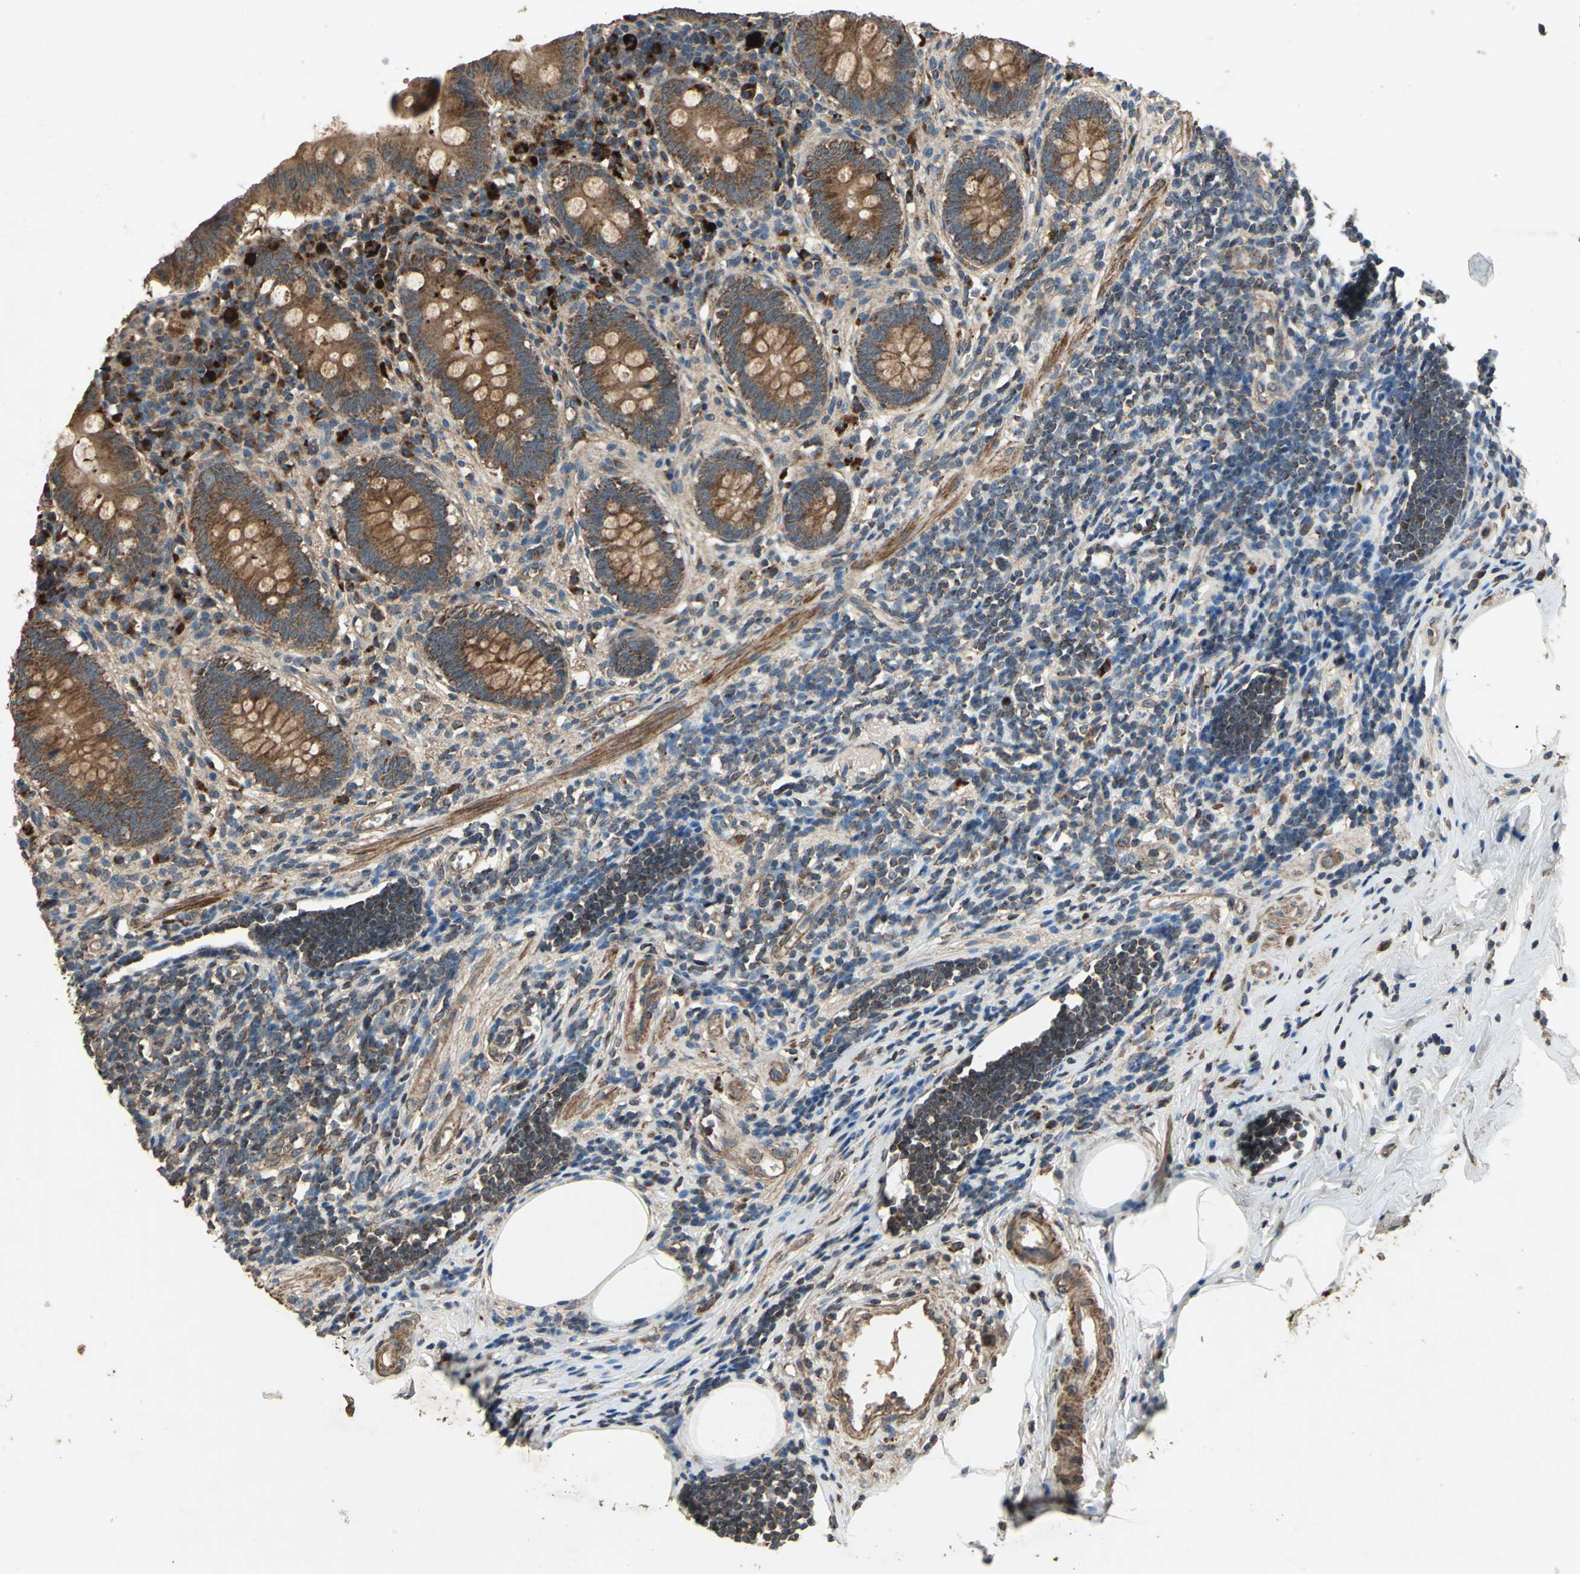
{"staining": {"intensity": "strong", "quantity": ">75%", "location": "cytoplasmic/membranous"}, "tissue": "appendix", "cell_type": "Glandular cells", "image_type": "normal", "snomed": [{"axis": "morphology", "description": "Normal tissue, NOS"}, {"axis": "topography", "description": "Appendix"}], "caption": "Brown immunohistochemical staining in normal appendix shows strong cytoplasmic/membranous positivity in about >75% of glandular cells.", "gene": "POLRMT", "patient": {"sex": "female", "age": 50}}